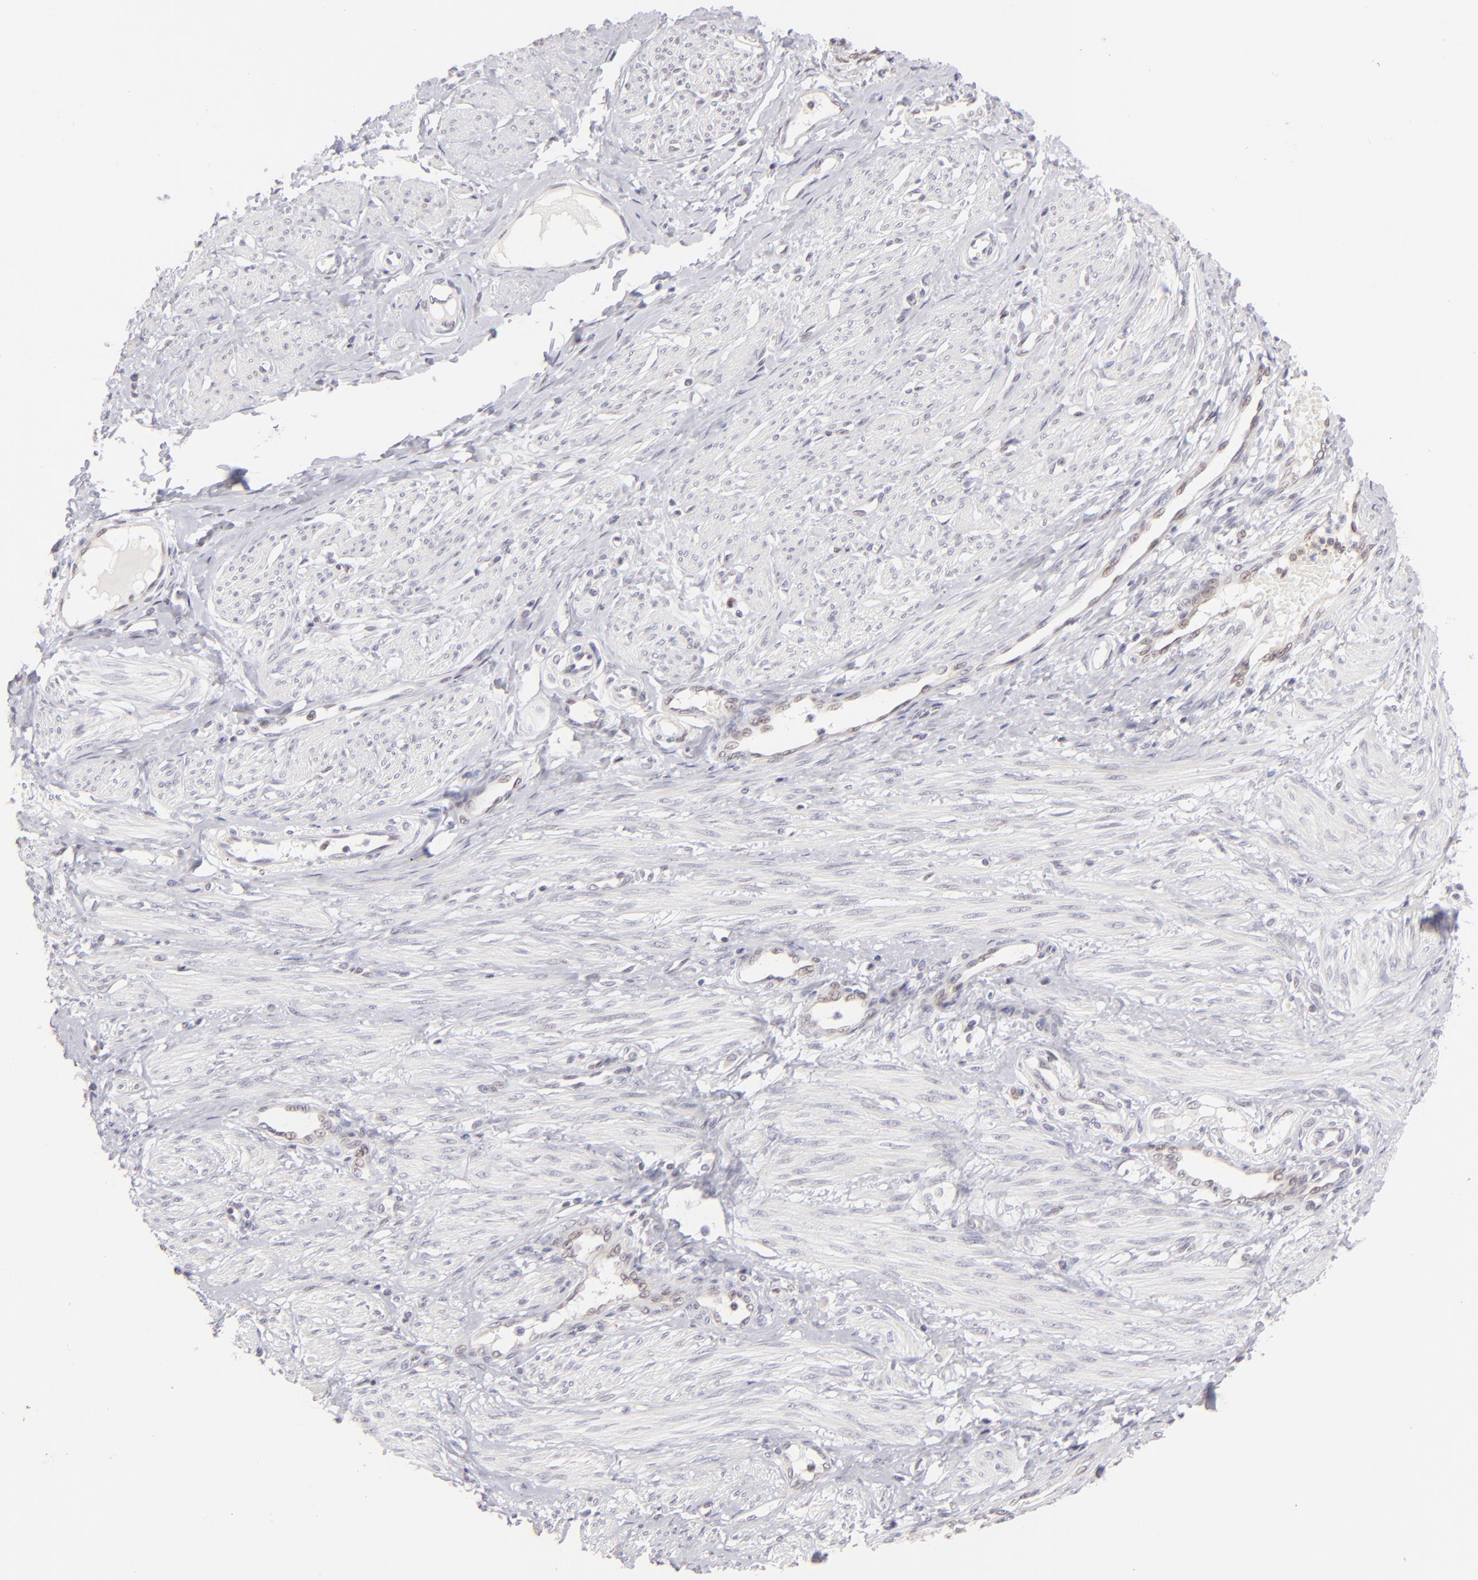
{"staining": {"intensity": "negative", "quantity": "none", "location": "none"}, "tissue": "smooth muscle", "cell_type": "Smooth muscle cells", "image_type": "normal", "snomed": [{"axis": "morphology", "description": "Normal tissue, NOS"}, {"axis": "topography", "description": "Smooth muscle"}, {"axis": "topography", "description": "Uterus"}], "caption": "Immunohistochemistry of benign smooth muscle reveals no staining in smooth muscle cells. The staining is performed using DAB brown chromogen with nuclei counter-stained in using hematoxylin.", "gene": "POU2F1", "patient": {"sex": "female", "age": 39}}